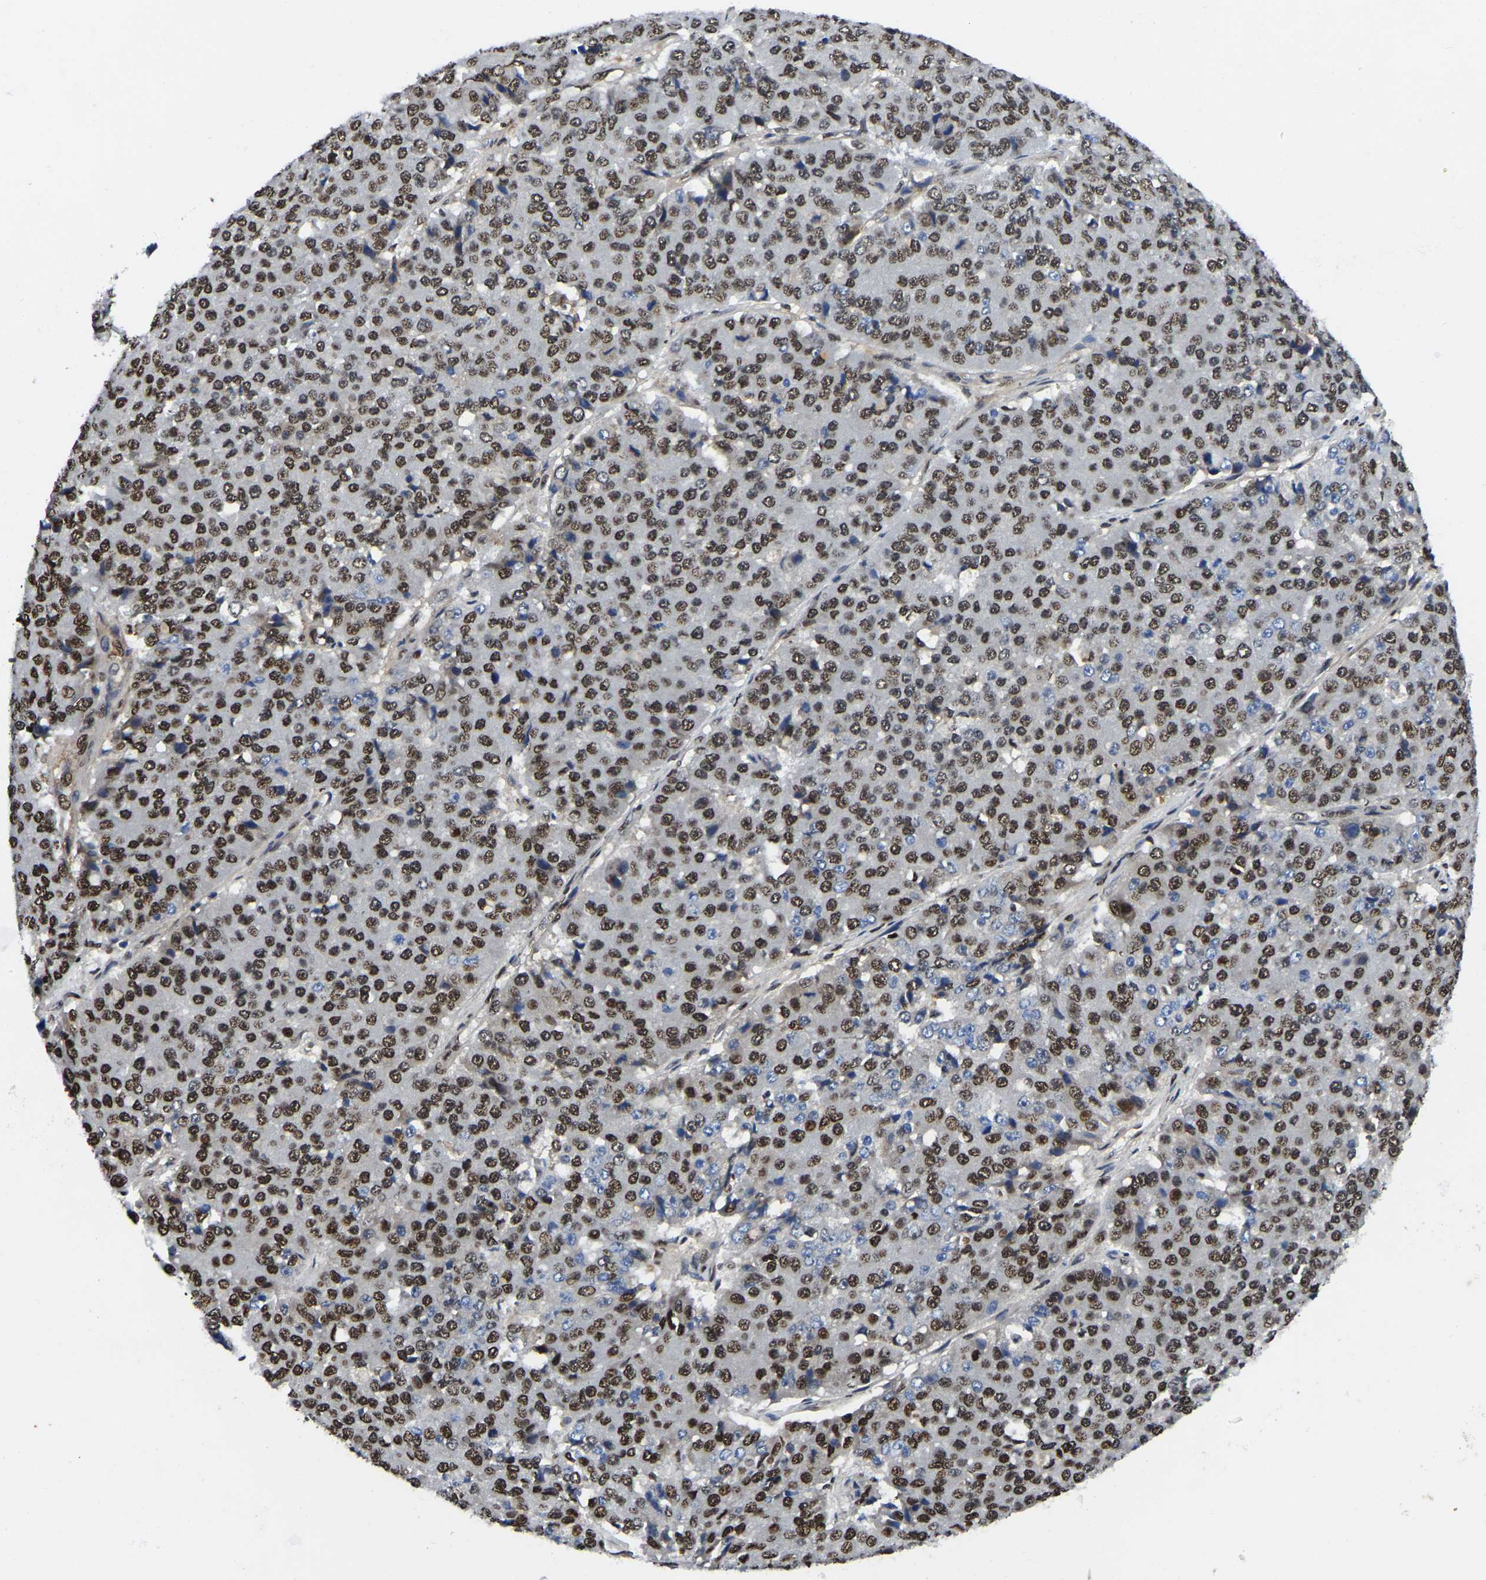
{"staining": {"intensity": "strong", "quantity": ">75%", "location": "nuclear"}, "tissue": "pancreatic cancer", "cell_type": "Tumor cells", "image_type": "cancer", "snomed": [{"axis": "morphology", "description": "Adenocarcinoma, NOS"}, {"axis": "topography", "description": "Pancreas"}], "caption": "Approximately >75% of tumor cells in pancreatic cancer exhibit strong nuclear protein positivity as visualized by brown immunohistochemical staining.", "gene": "TRIM35", "patient": {"sex": "male", "age": 50}}